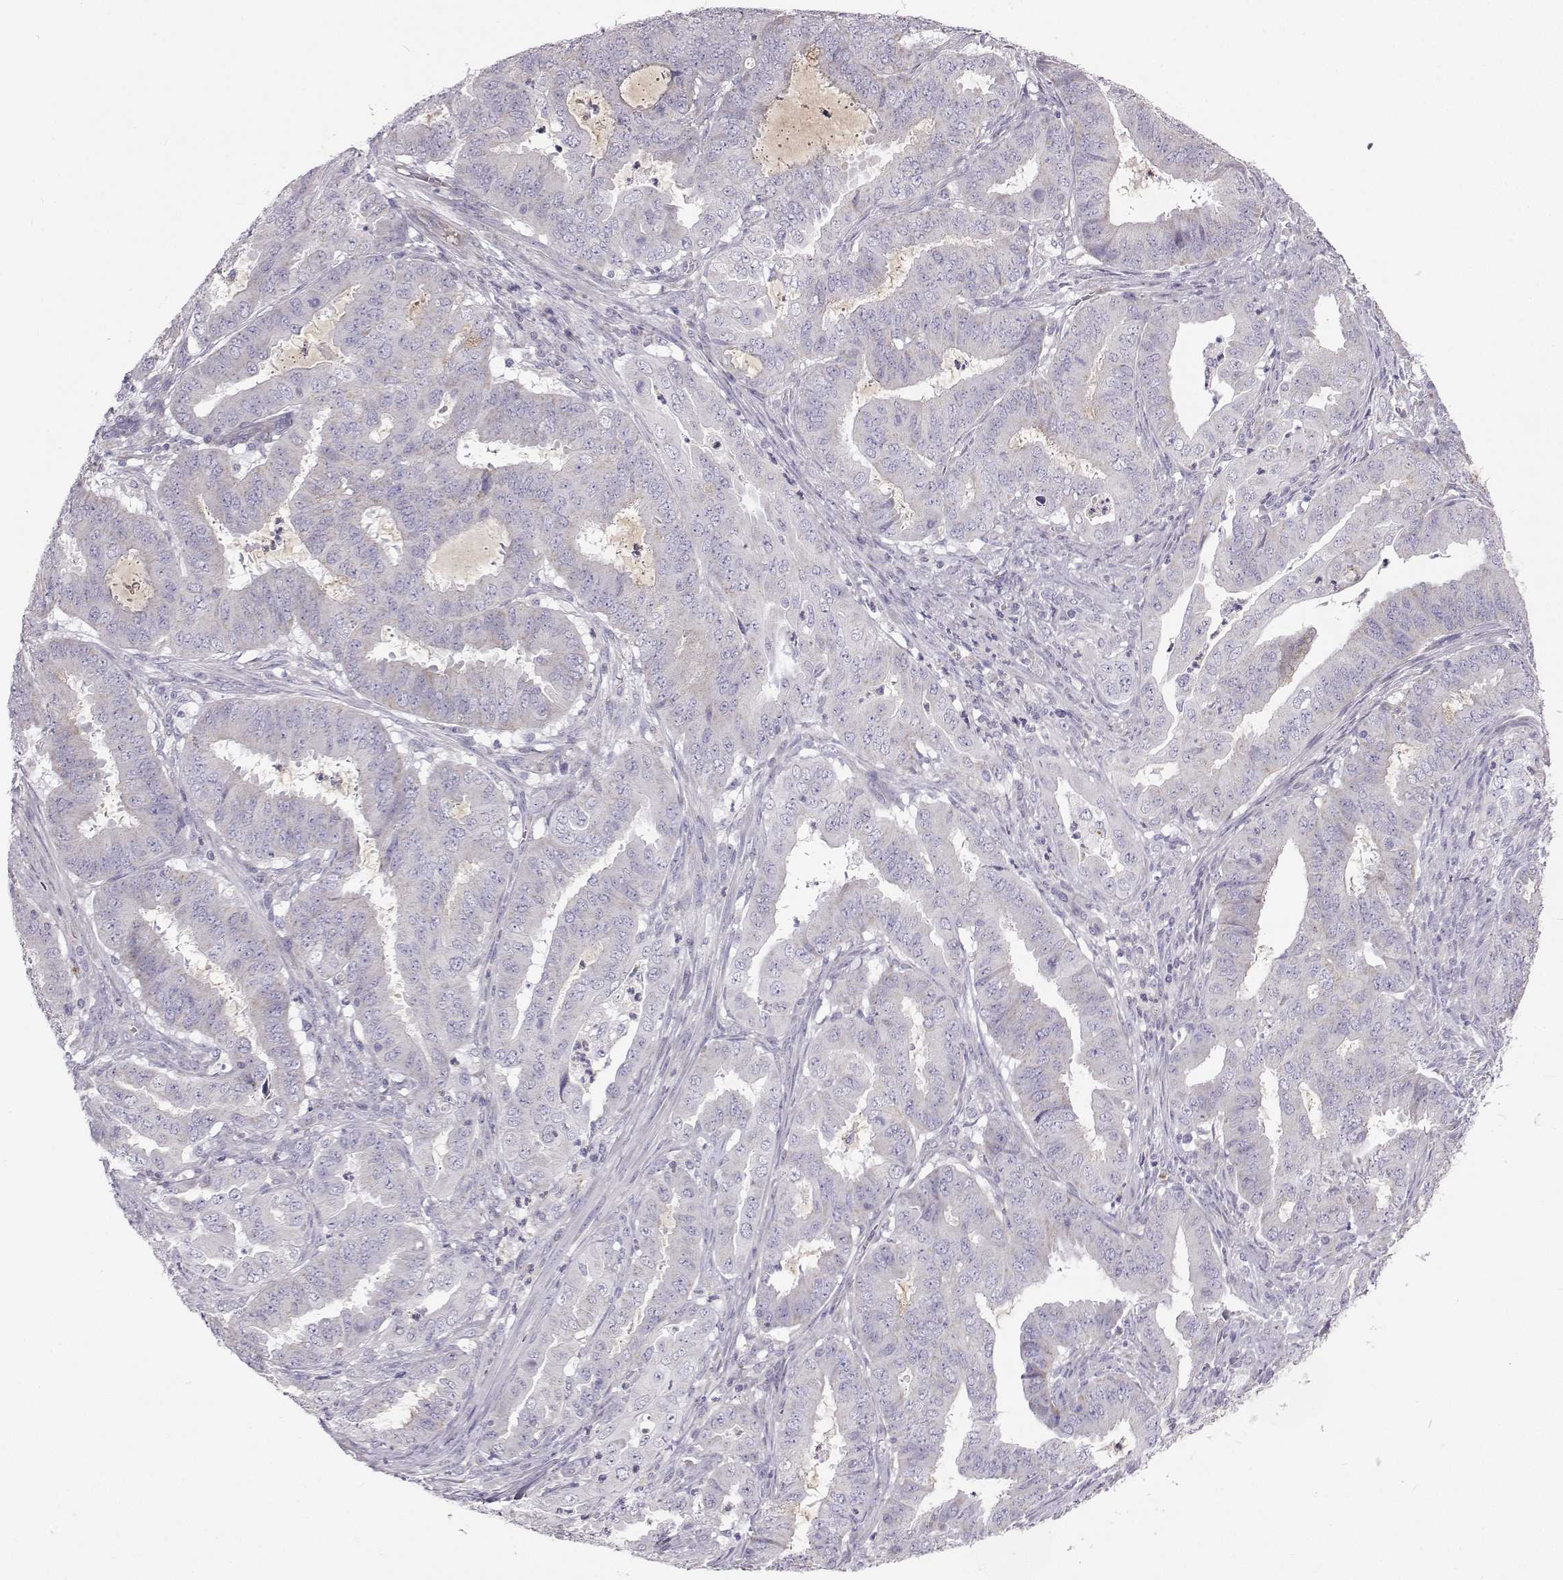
{"staining": {"intensity": "negative", "quantity": "none", "location": "none"}, "tissue": "endometrial cancer", "cell_type": "Tumor cells", "image_type": "cancer", "snomed": [{"axis": "morphology", "description": "Adenocarcinoma, NOS"}, {"axis": "topography", "description": "Endometrium"}], "caption": "Immunohistochemistry (IHC) of human endometrial adenocarcinoma reveals no positivity in tumor cells. The staining is performed using DAB brown chromogen with nuclei counter-stained in using hematoxylin.", "gene": "CLN6", "patient": {"sex": "female", "age": 51}}